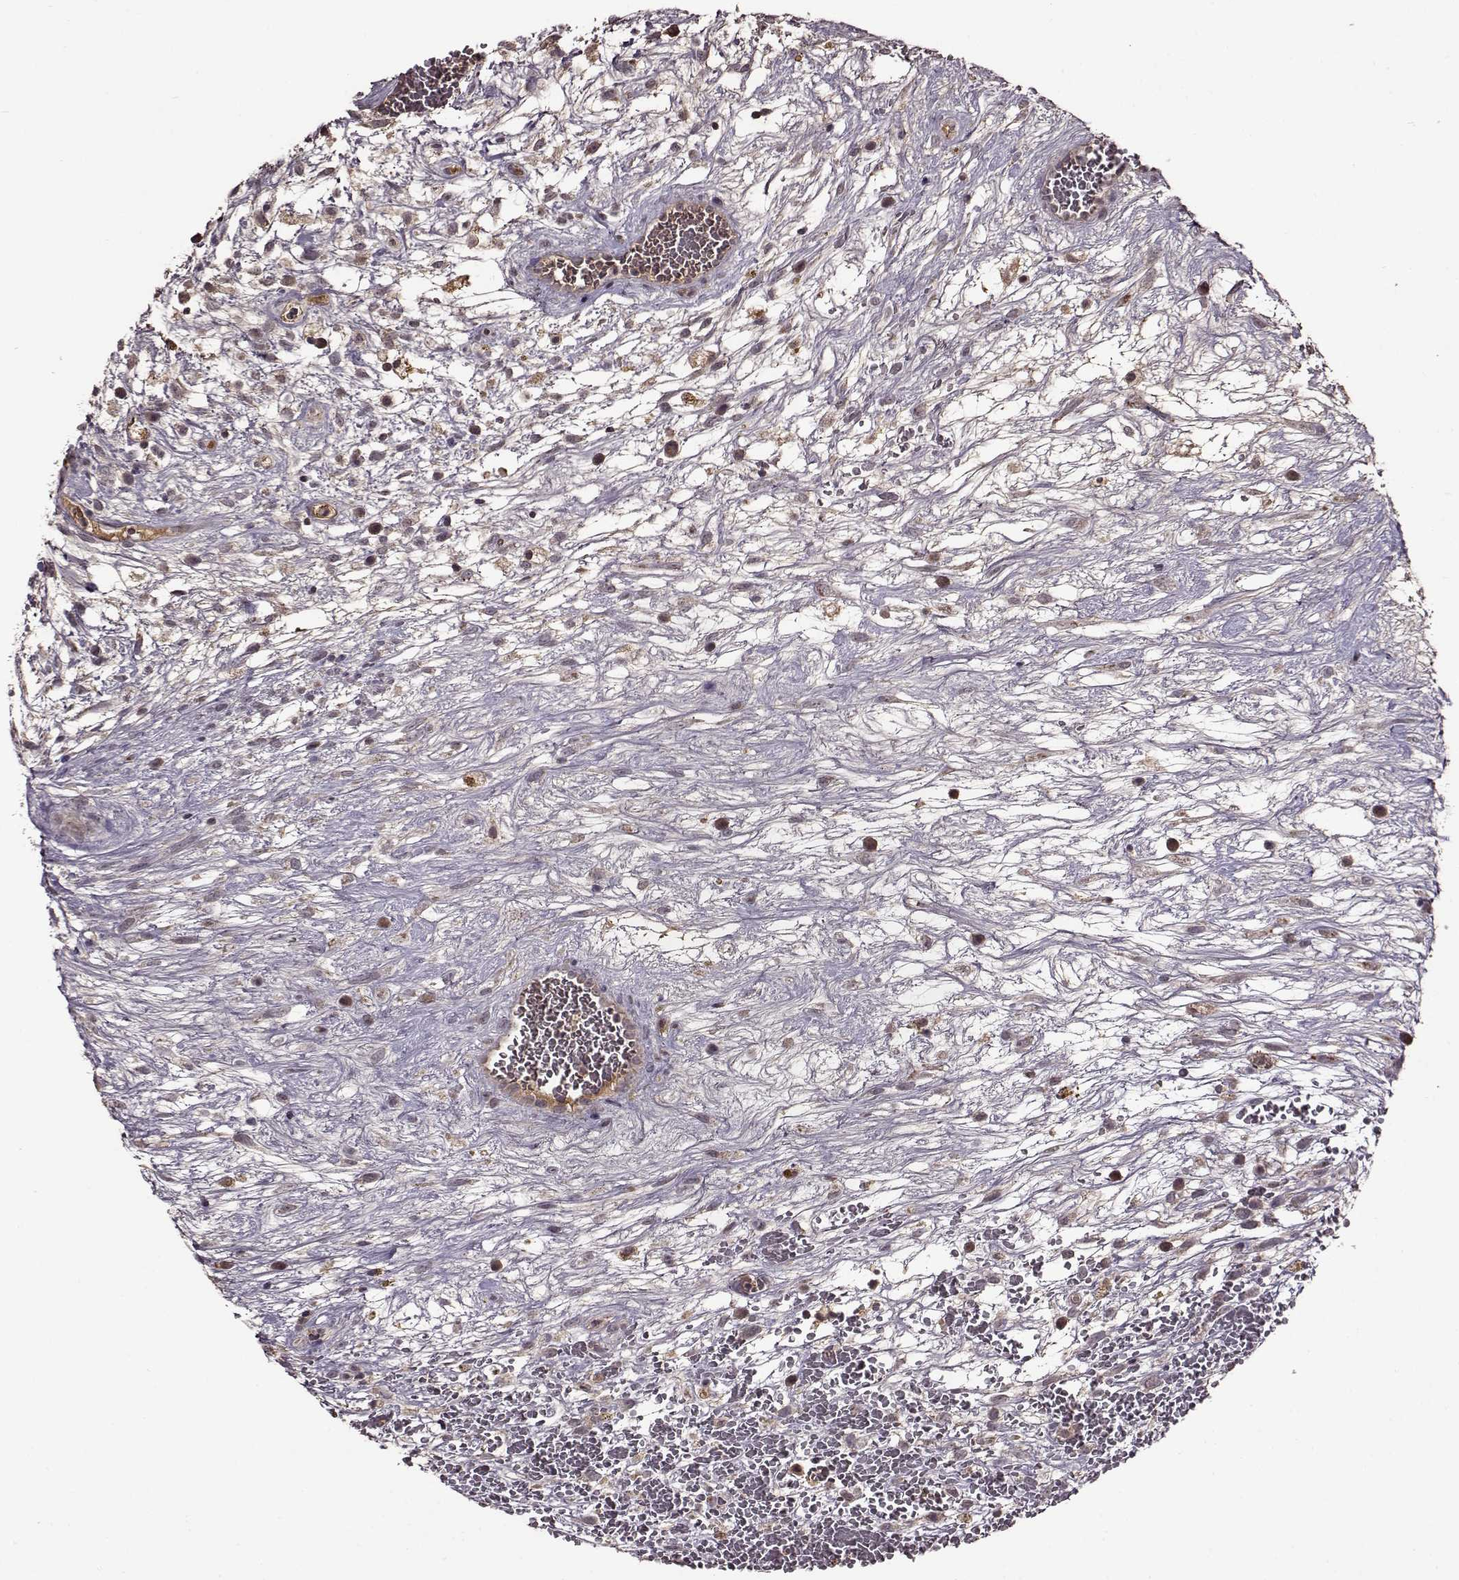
{"staining": {"intensity": "negative", "quantity": "none", "location": "none"}, "tissue": "testis cancer", "cell_type": "Tumor cells", "image_type": "cancer", "snomed": [{"axis": "morphology", "description": "Normal tissue, NOS"}, {"axis": "morphology", "description": "Carcinoma, Embryonal, NOS"}, {"axis": "topography", "description": "Testis"}], "caption": "Tumor cells show no significant positivity in testis embryonal carcinoma. (DAB IHC, high magnification).", "gene": "MAIP1", "patient": {"sex": "male", "age": 32}}